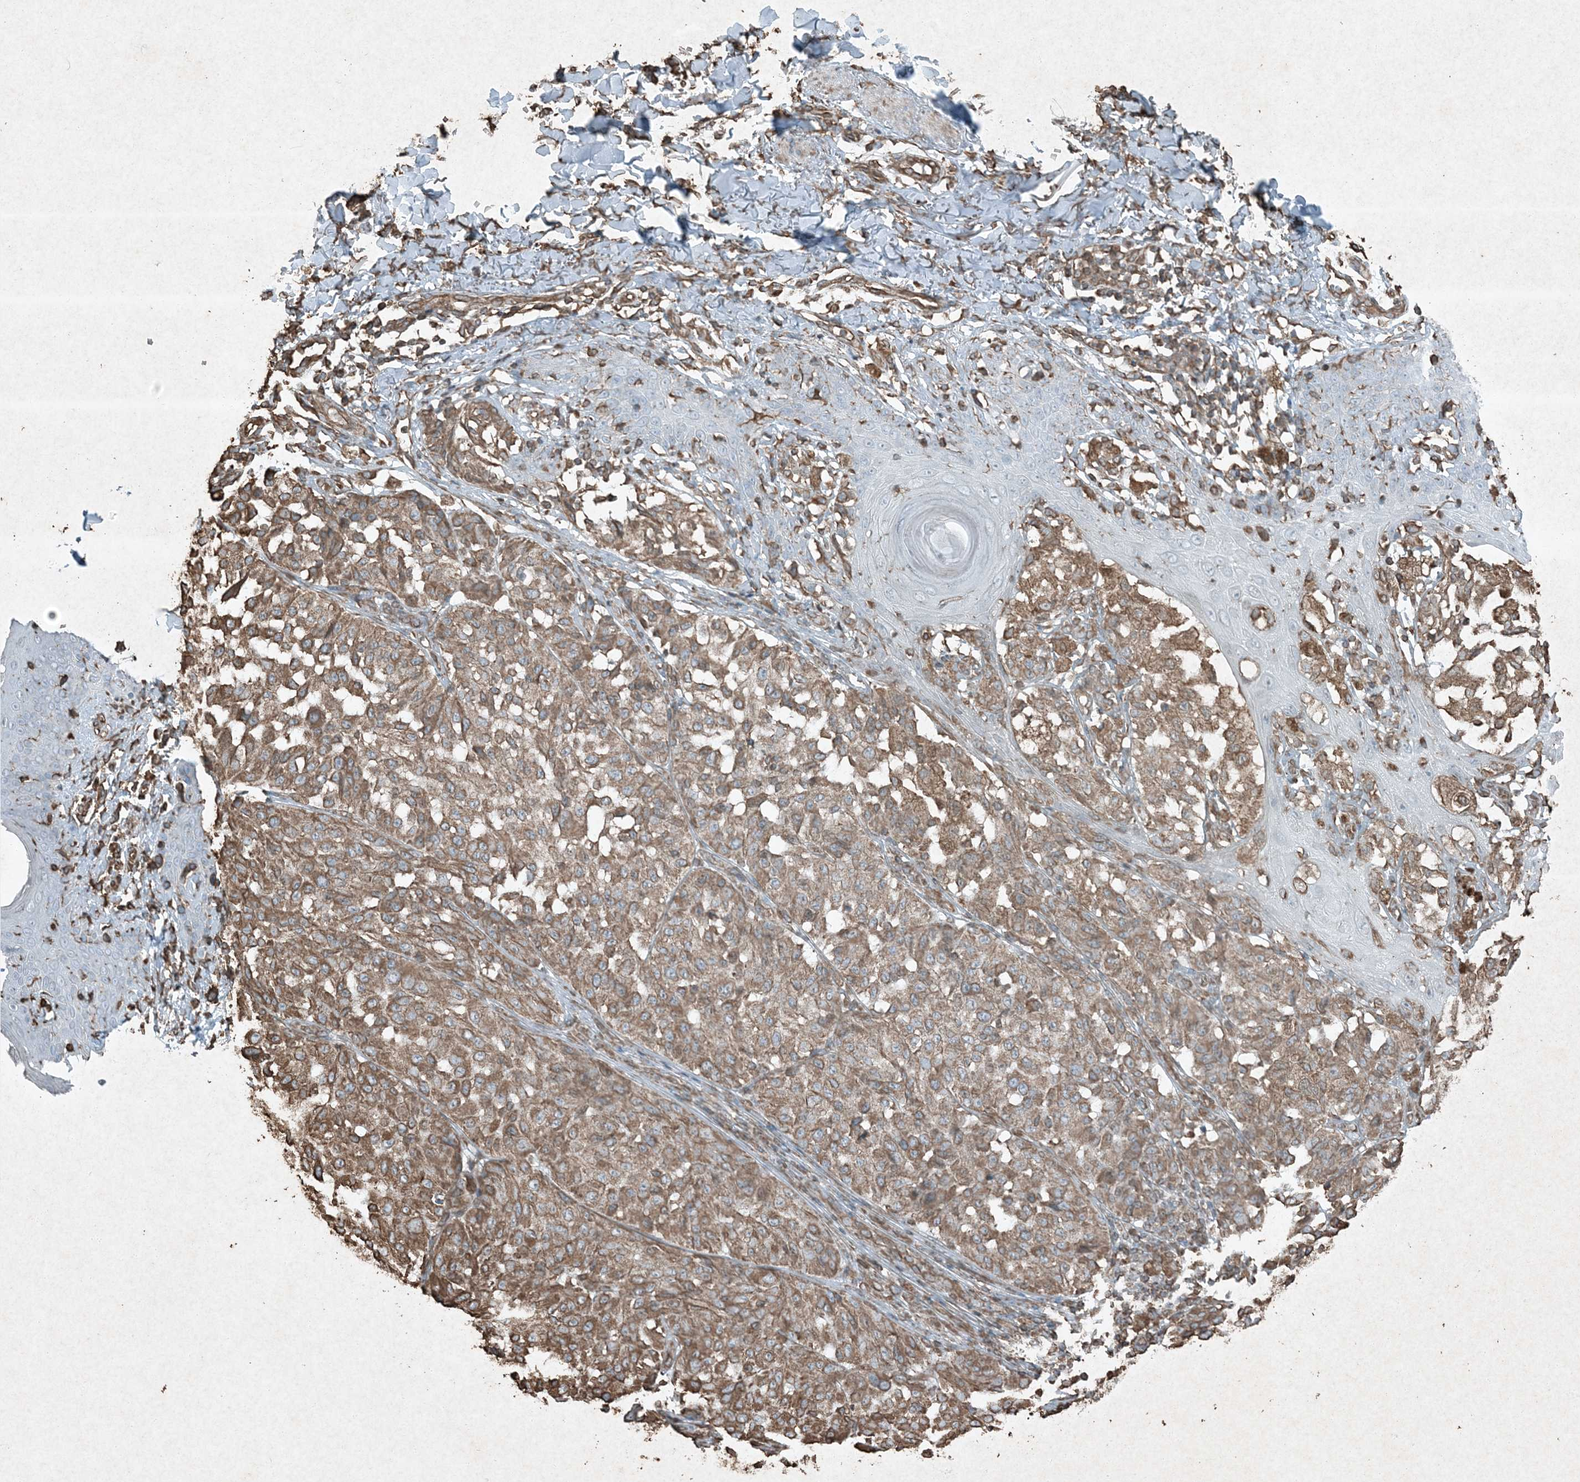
{"staining": {"intensity": "moderate", "quantity": ">75%", "location": "cytoplasmic/membranous"}, "tissue": "melanoma", "cell_type": "Tumor cells", "image_type": "cancer", "snomed": [{"axis": "morphology", "description": "Malignant melanoma, NOS"}, {"axis": "topography", "description": "Skin"}], "caption": "An image of malignant melanoma stained for a protein demonstrates moderate cytoplasmic/membranous brown staining in tumor cells.", "gene": "RYK", "patient": {"sex": "female", "age": 46}}